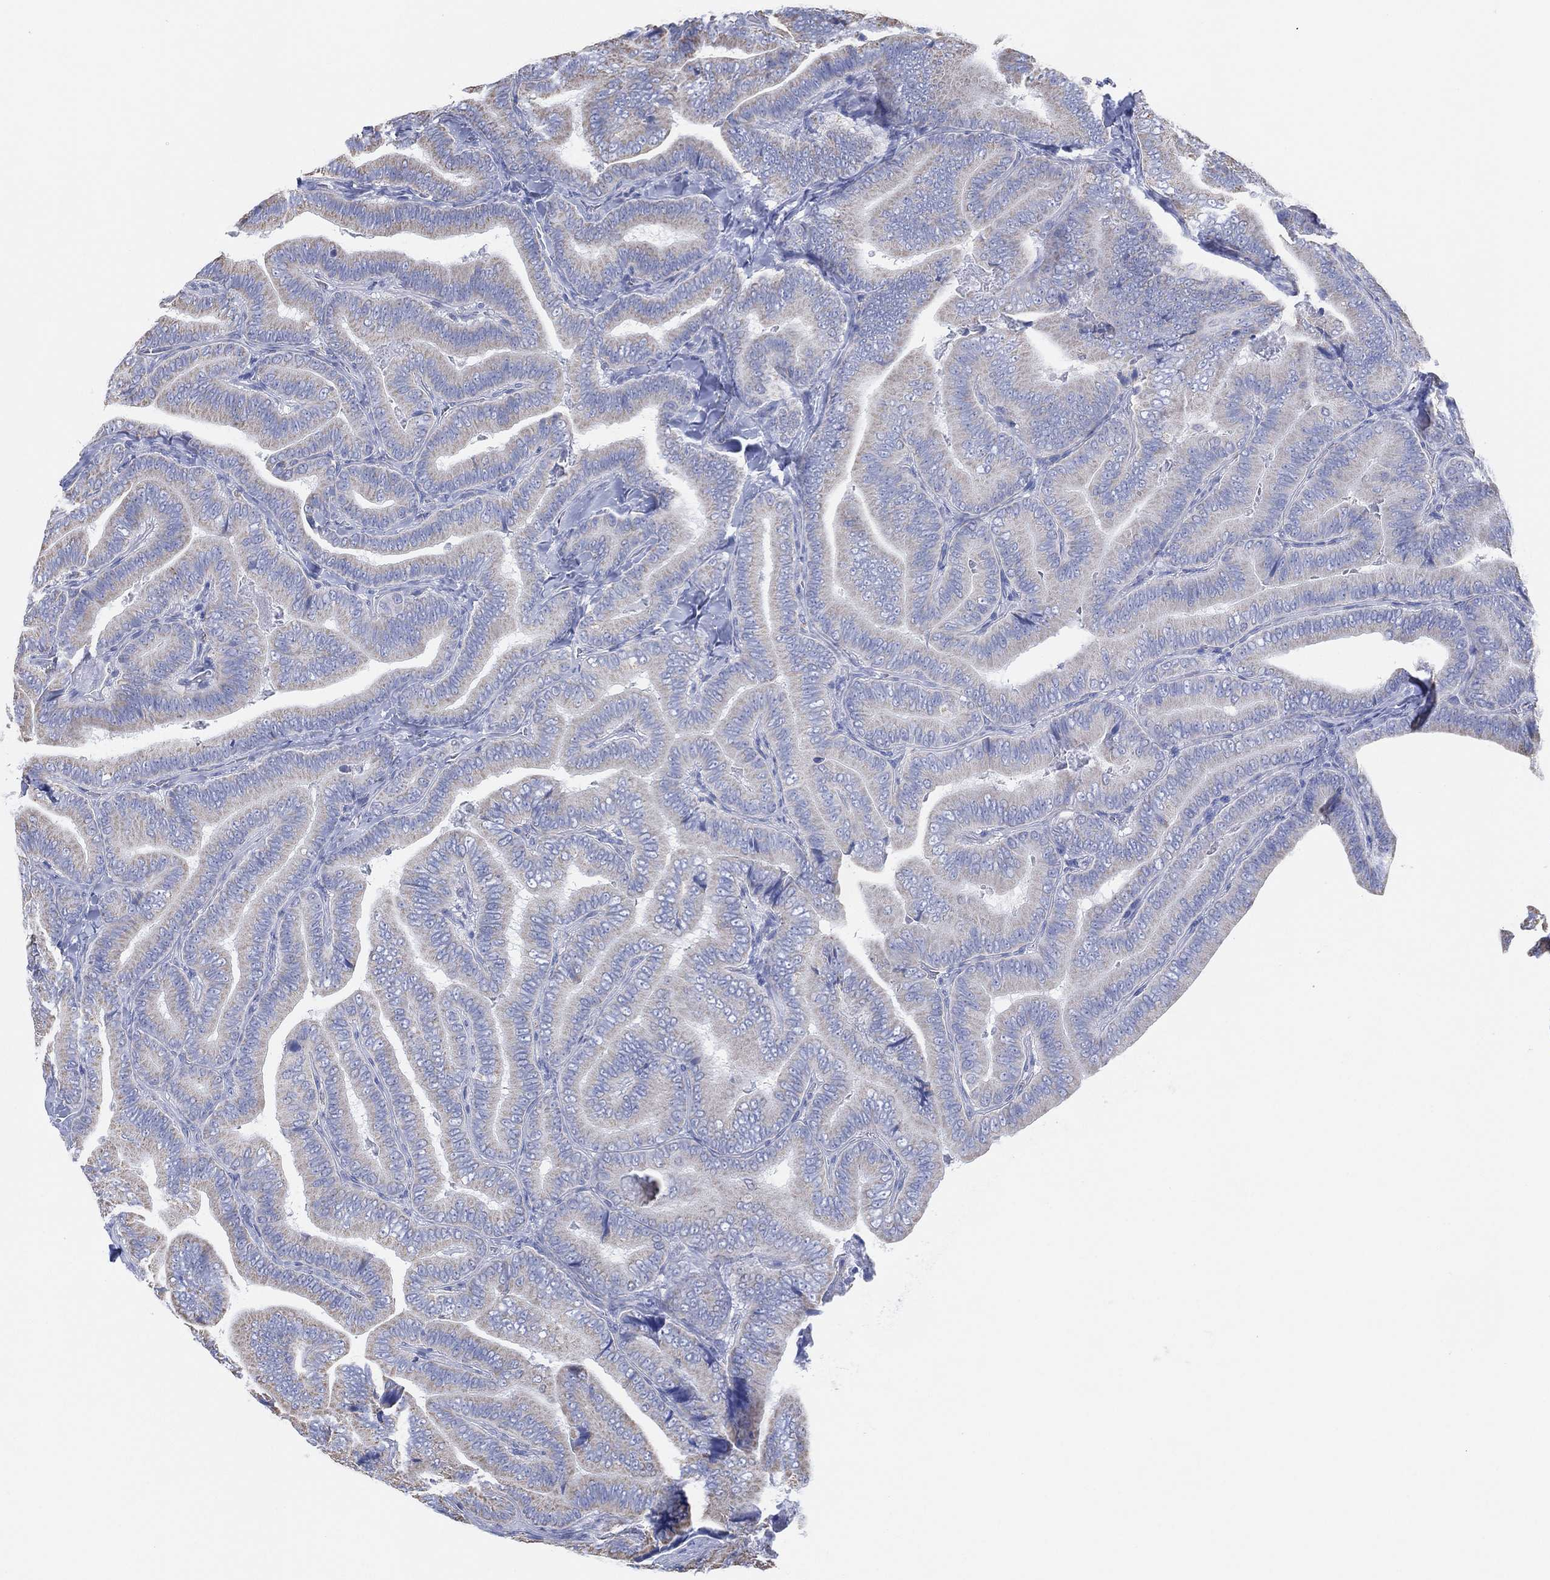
{"staining": {"intensity": "negative", "quantity": "none", "location": "none"}, "tissue": "thyroid cancer", "cell_type": "Tumor cells", "image_type": "cancer", "snomed": [{"axis": "morphology", "description": "Papillary adenocarcinoma, NOS"}, {"axis": "topography", "description": "Thyroid gland"}], "caption": "This is a micrograph of immunohistochemistry (IHC) staining of thyroid cancer, which shows no expression in tumor cells.", "gene": "CFTR", "patient": {"sex": "male", "age": 61}}